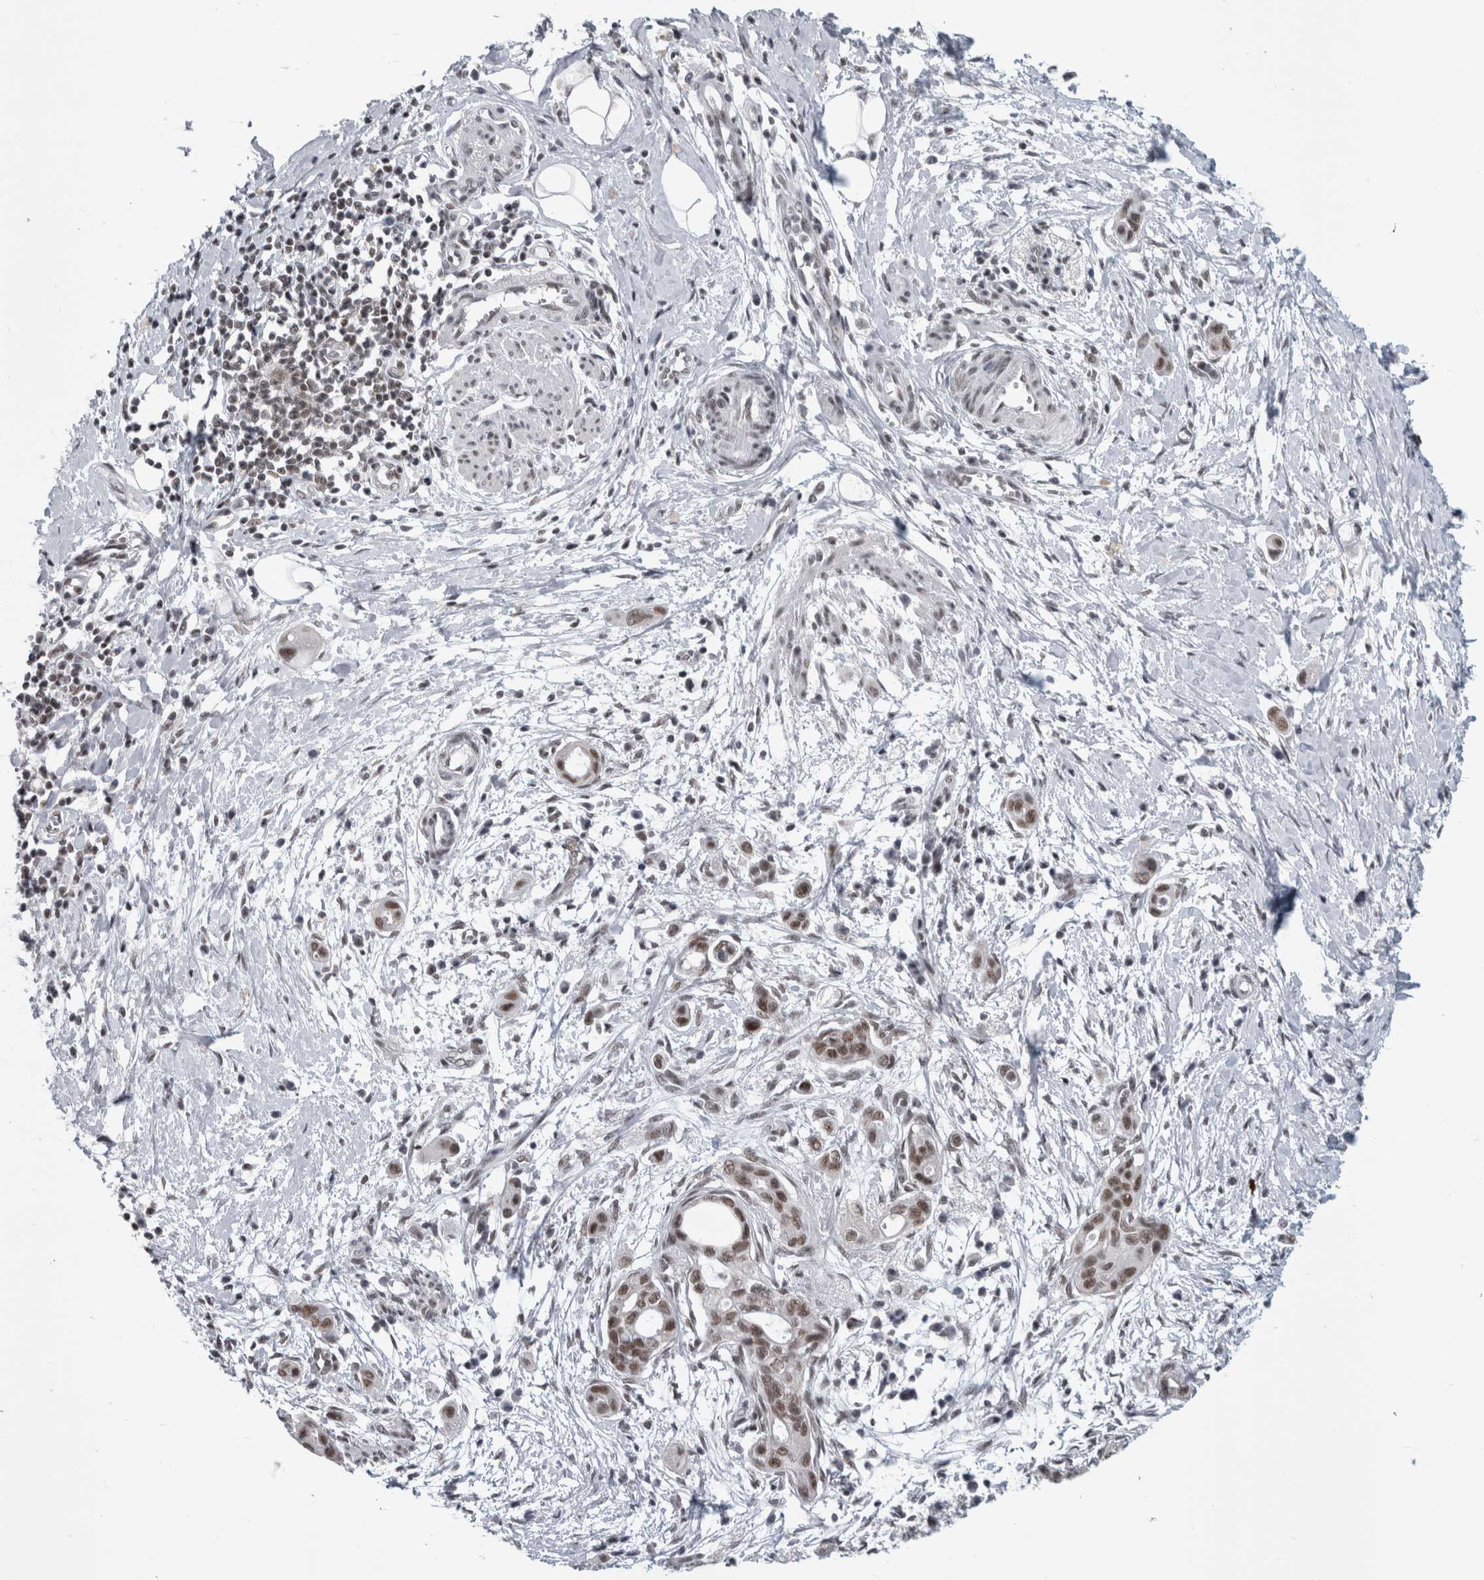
{"staining": {"intensity": "moderate", "quantity": ">75%", "location": "nuclear"}, "tissue": "pancreatic cancer", "cell_type": "Tumor cells", "image_type": "cancer", "snomed": [{"axis": "morphology", "description": "Adenocarcinoma, NOS"}, {"axis": "topography", "description": "Pancreas"}], "caption": "A brown stain labels moderate nuclear staining of a protein in human pancreatic adenocarcinoma tumor cells. The protein of interest is shown in brown color, while the nuclei are stained blue.", "gene": "ARID4B", "patient": {"sex": "male", "age": 59}}